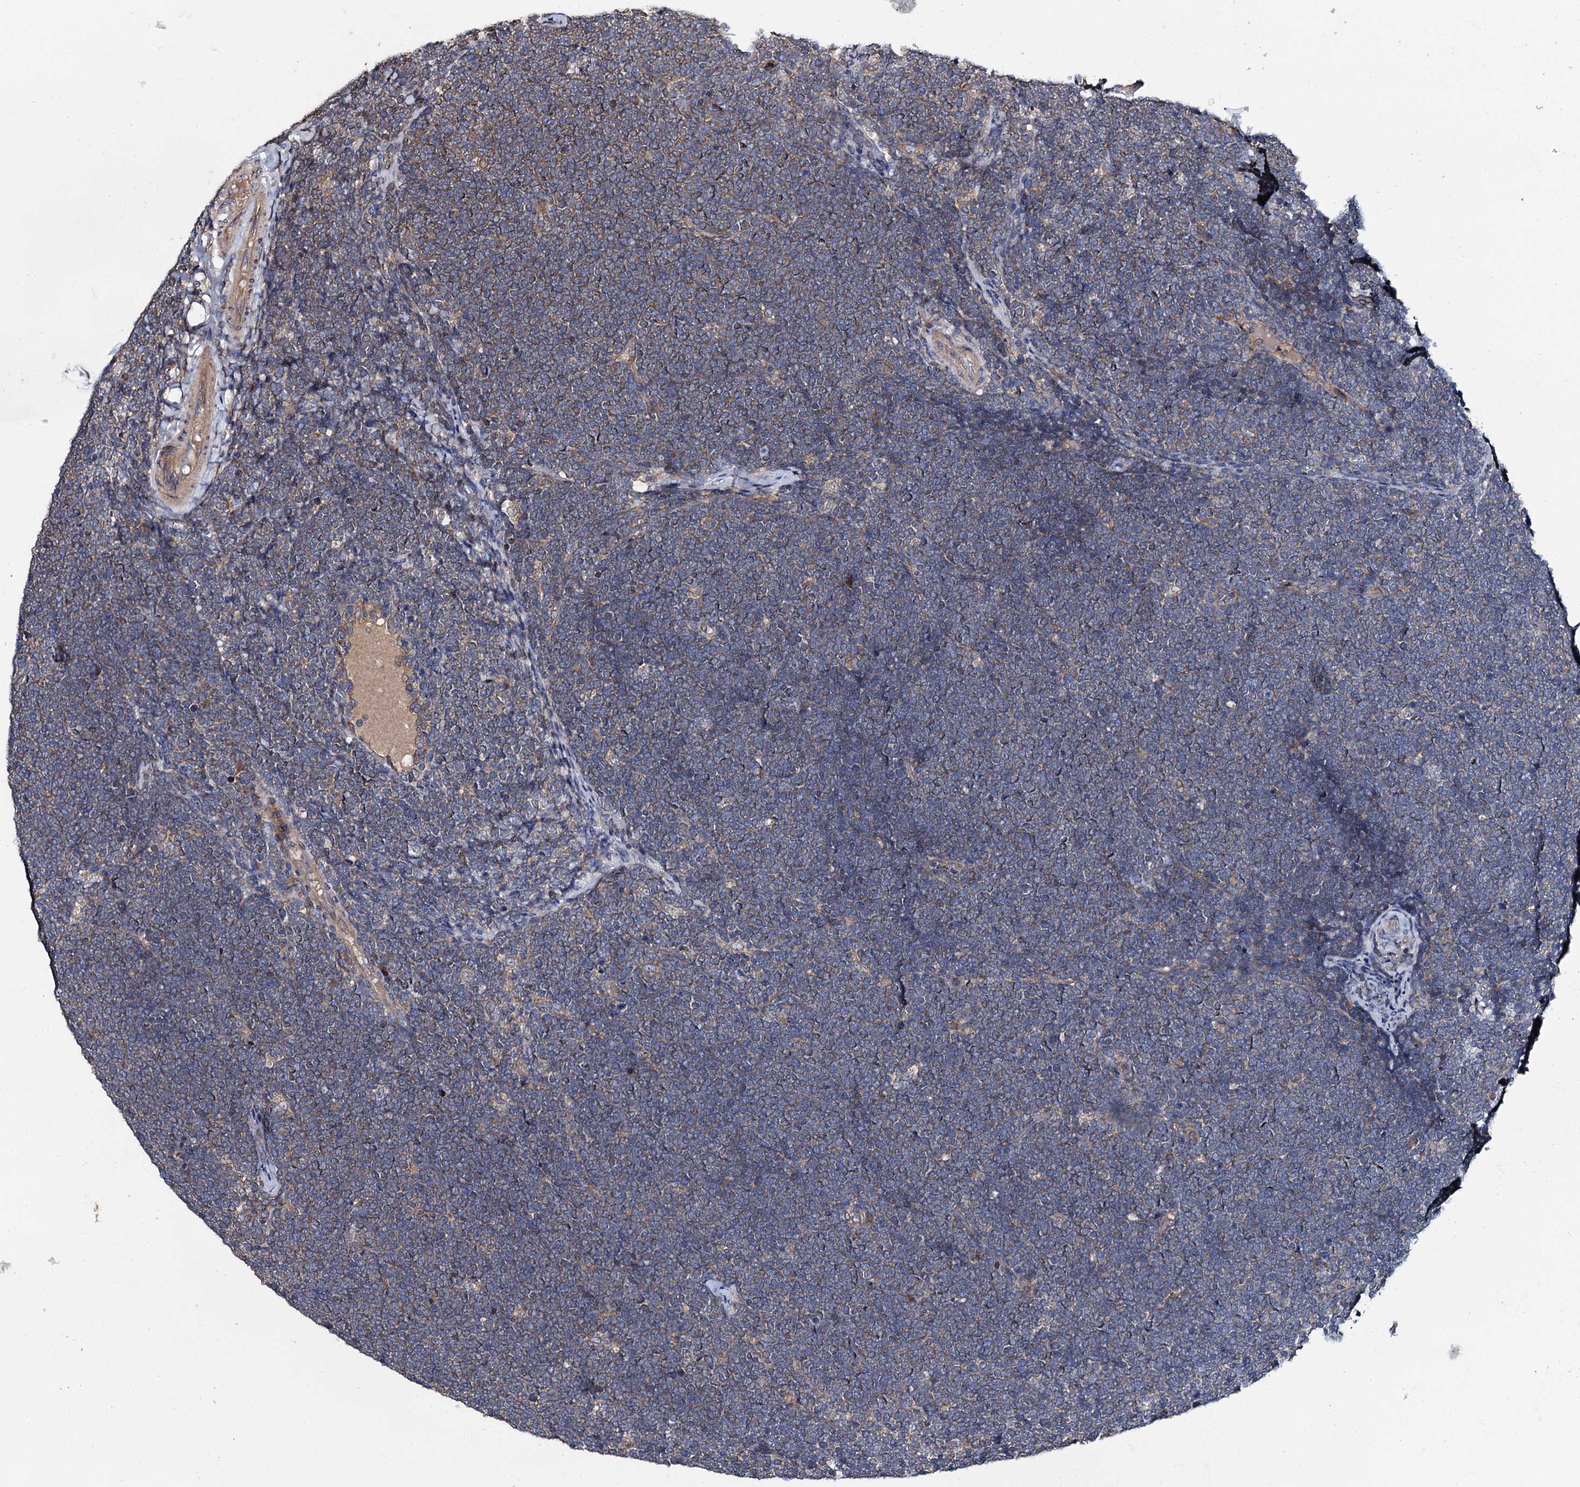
{"staining": {"intensity": "weak", "quantity": "25%-75%", "location": "cytoplasmic/membranous"}, "tissue": "lymphoma", "cell_type": "Tumor cells", "image_type": "cancer", "snomed": [{"axis": "morphology", "description": "Malignant lymphoma, non-Hodgkin's type, High grade"}, {"axis": "topography", "description": "Lymph node"}], "caption": "Lymphoma stained with a protein marker demonstrates weak staining in tumor cells.", "gene": "CEP192", "patient": {"sex": "male", "age": 13}}